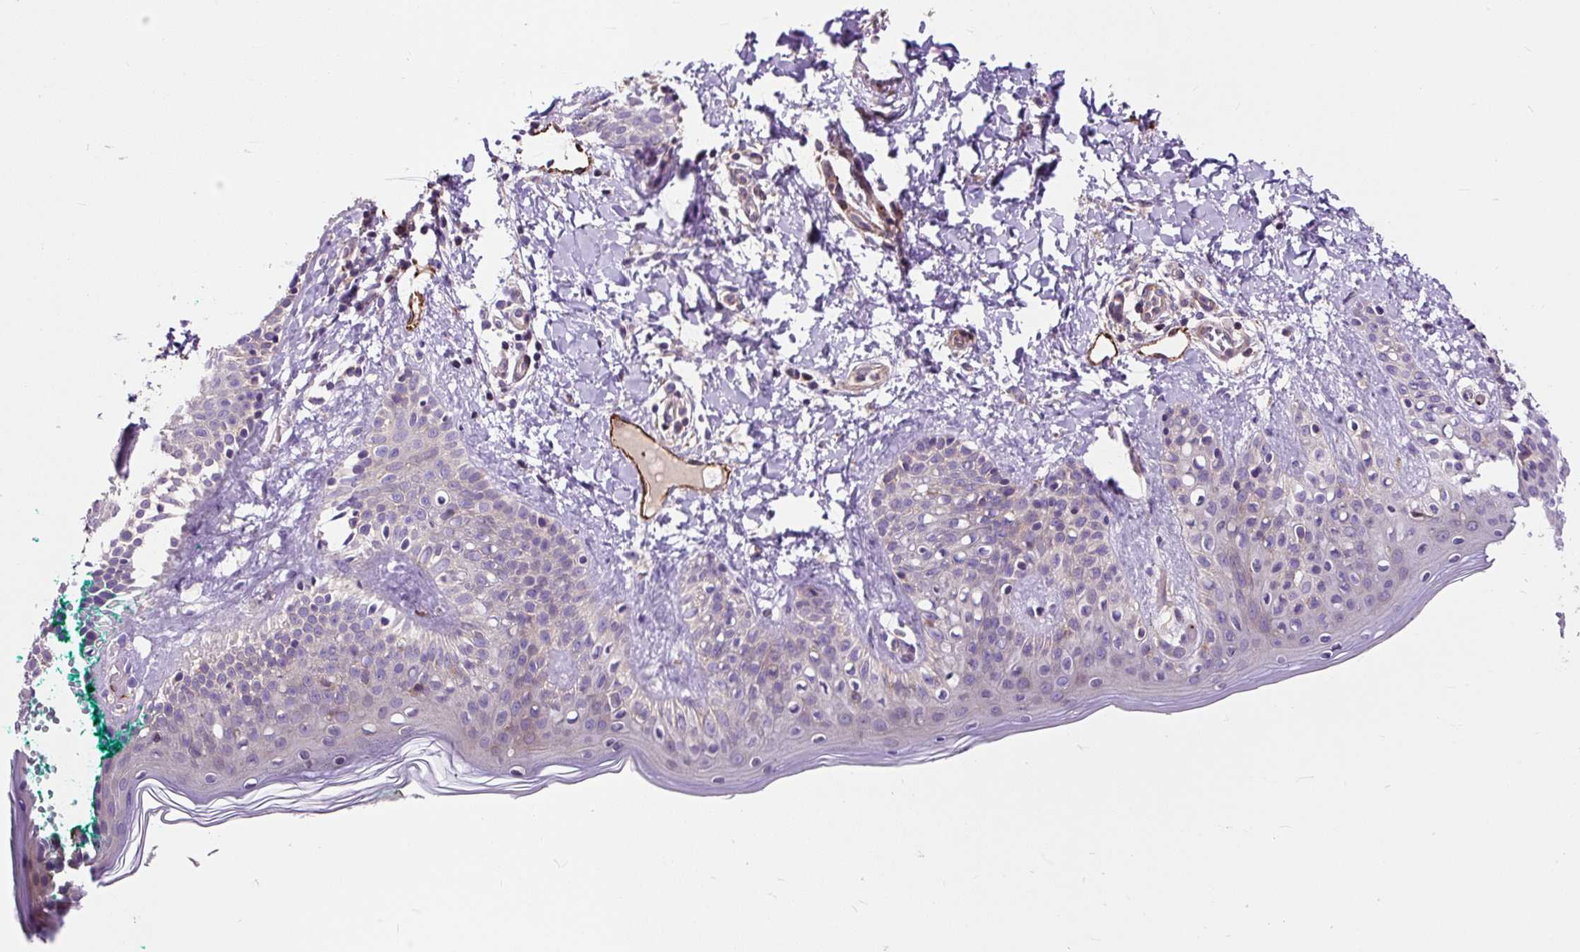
{"staining": {"intensity": "moderate", "quantity": "<25%", "location": "cytoplasmic/membranous"}, "tissue": "skin", "cell_type": "Fibroblasts", "image_type": "normal", "snomed": [{"axis": "morphology", "description": "Normal tissue, NOS"}, {"axis": "topography", "description": "Skin"}], "caption": "An immunohistochemistry micrograph of normal tissue is shown. Protein staining in brown shows moderate cytoplasmic/membranous positivity in skin within fibroblasts.", "gene": "PCDHGB3", "patient": {"sex": "male", "age": 16}}